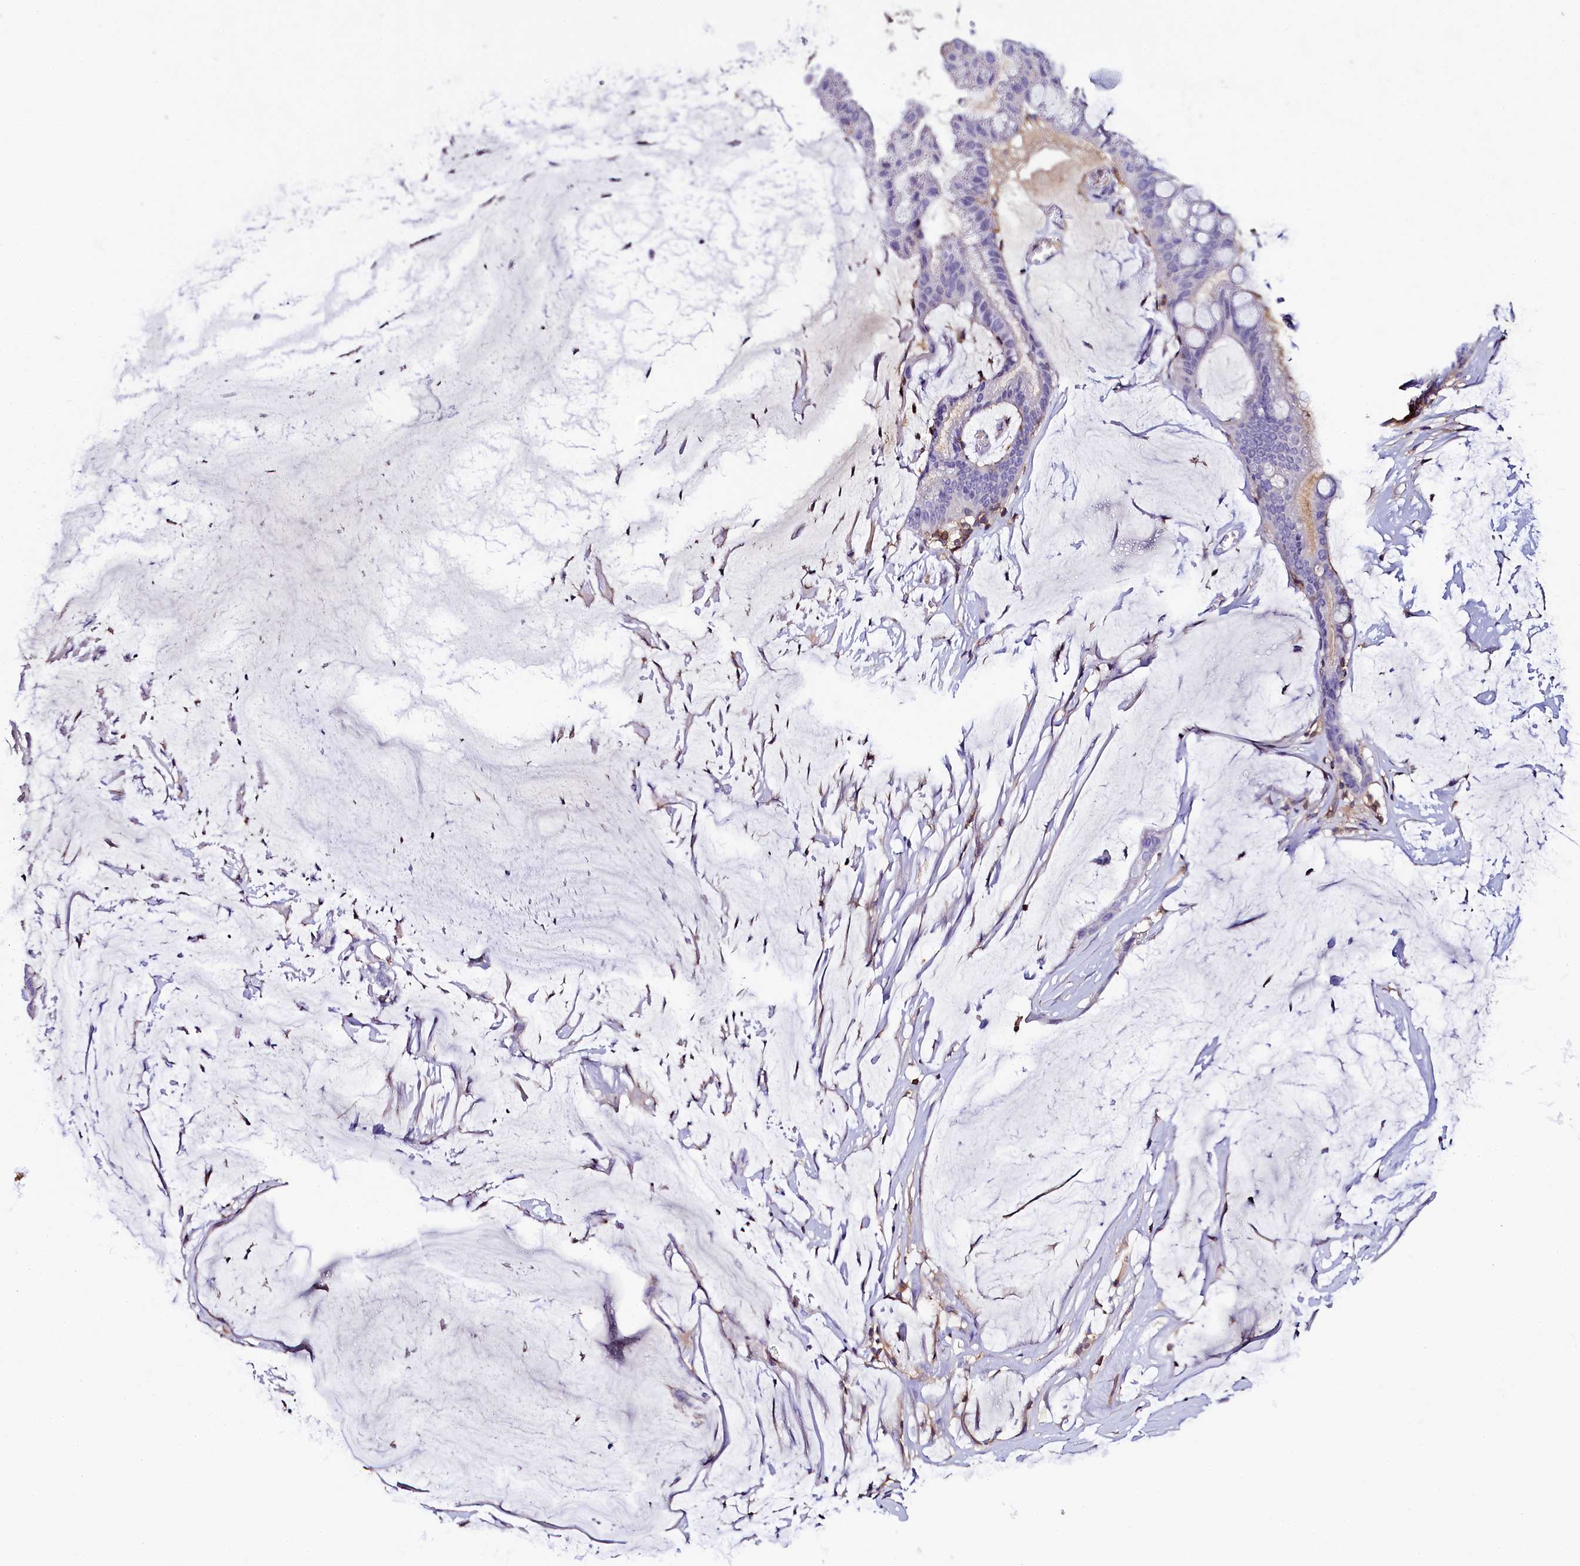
{"staining": {"intensity": "negative", "quantity": "none", "location": "none"}, "tissue": "ovarian cancer", "cell_type": "Tumor cells", "image_type": "cancer", "snomed": [{"axis": "morphology", "description": "Cystadenocarcinoma, mucinous, NOS"}, {"axis": "topography", "description": "Ovary"}], "caption": "A high-resolution photomicrograph shows immunohistochemistry staining of ovarian cancer, which shows no significant positivity in tumor cells.", "gene": "FGFR2", "patient": {"sex": "female", "age": 73}}